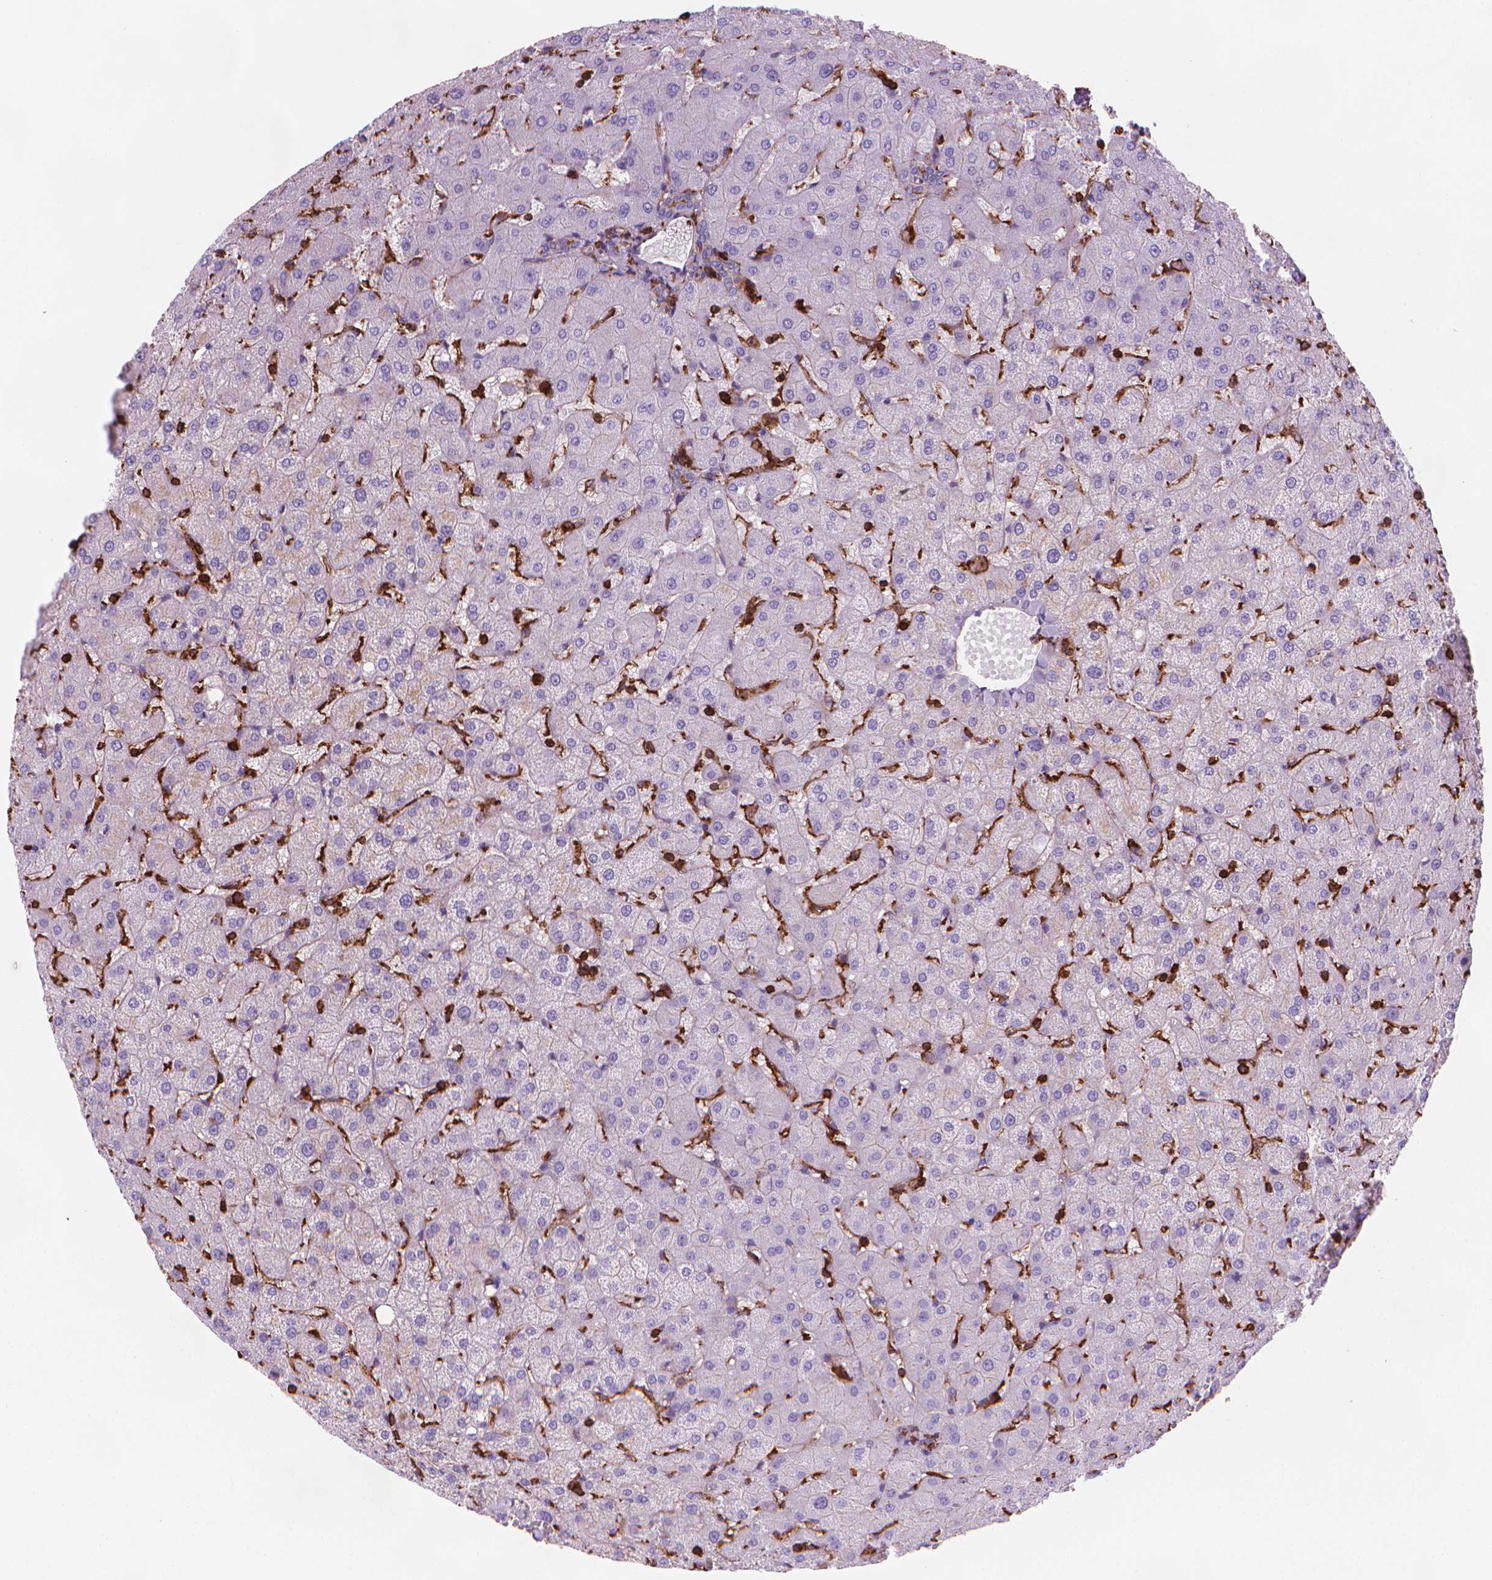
{"staining": {"intensity": "moderate", "quantity": "<25%", "location": "cytoplasmic/membranous"}, "tissue": "liver", "cell_type": "Cholangiocytes", "image_type": "normal", "snomed": [{"axis": "morphology", "description": "Normal tissue, NOS"}, {"axis": "topography", "description": "Liver"}], "caption": "A brown stain shows moderate cytoplasmic/membranous expression of a protein in cholangiocytes of normal liver.", "gene": "PATJ", "patient": {"sex": "female", "age": 50}}